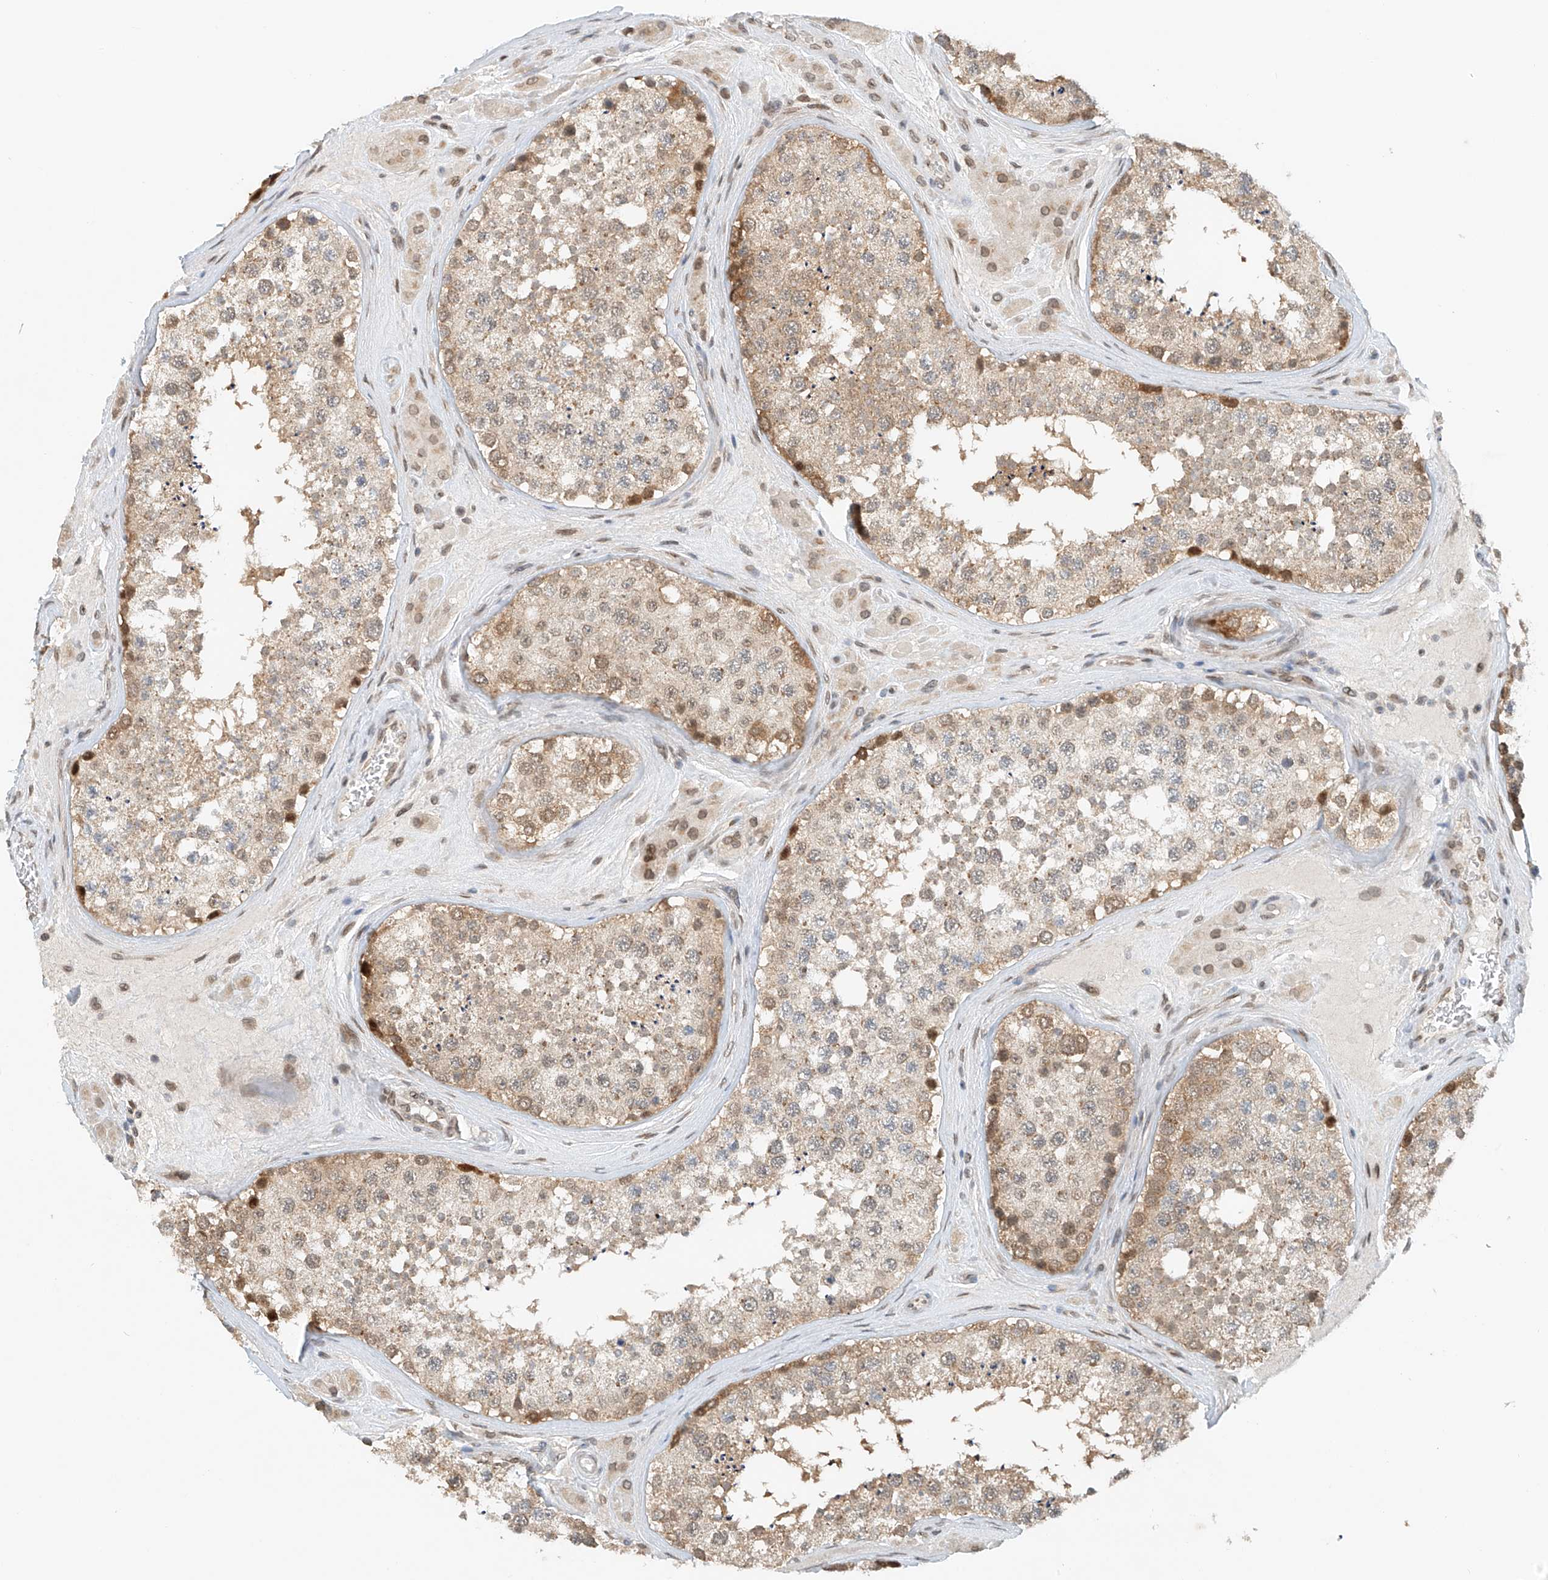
{"staining": {"intensity": "moderate", "quantity": "25%-75%", "location": "cytoplasmic/membranous,nuclear"}, "tissue": "testis", "cell_type": "Cells in seminiferous ducts", "image_type": "normal", "snomed": [{"axis": "morphology", "description": "Normal tissue, NOS"}, {"axis": "topography", "description": "Testis"}], "caption": "Immunohistochemistry histopathology image of normal human testis stained for a protein (brown), which displays medium levels of moderate cytoplasmic/membranous,nuclear expression in approximately 25%-75% of cells in seminiferous ducts.", "gene": "STARD9", "patient": {"sex": "male", "age": 46}}